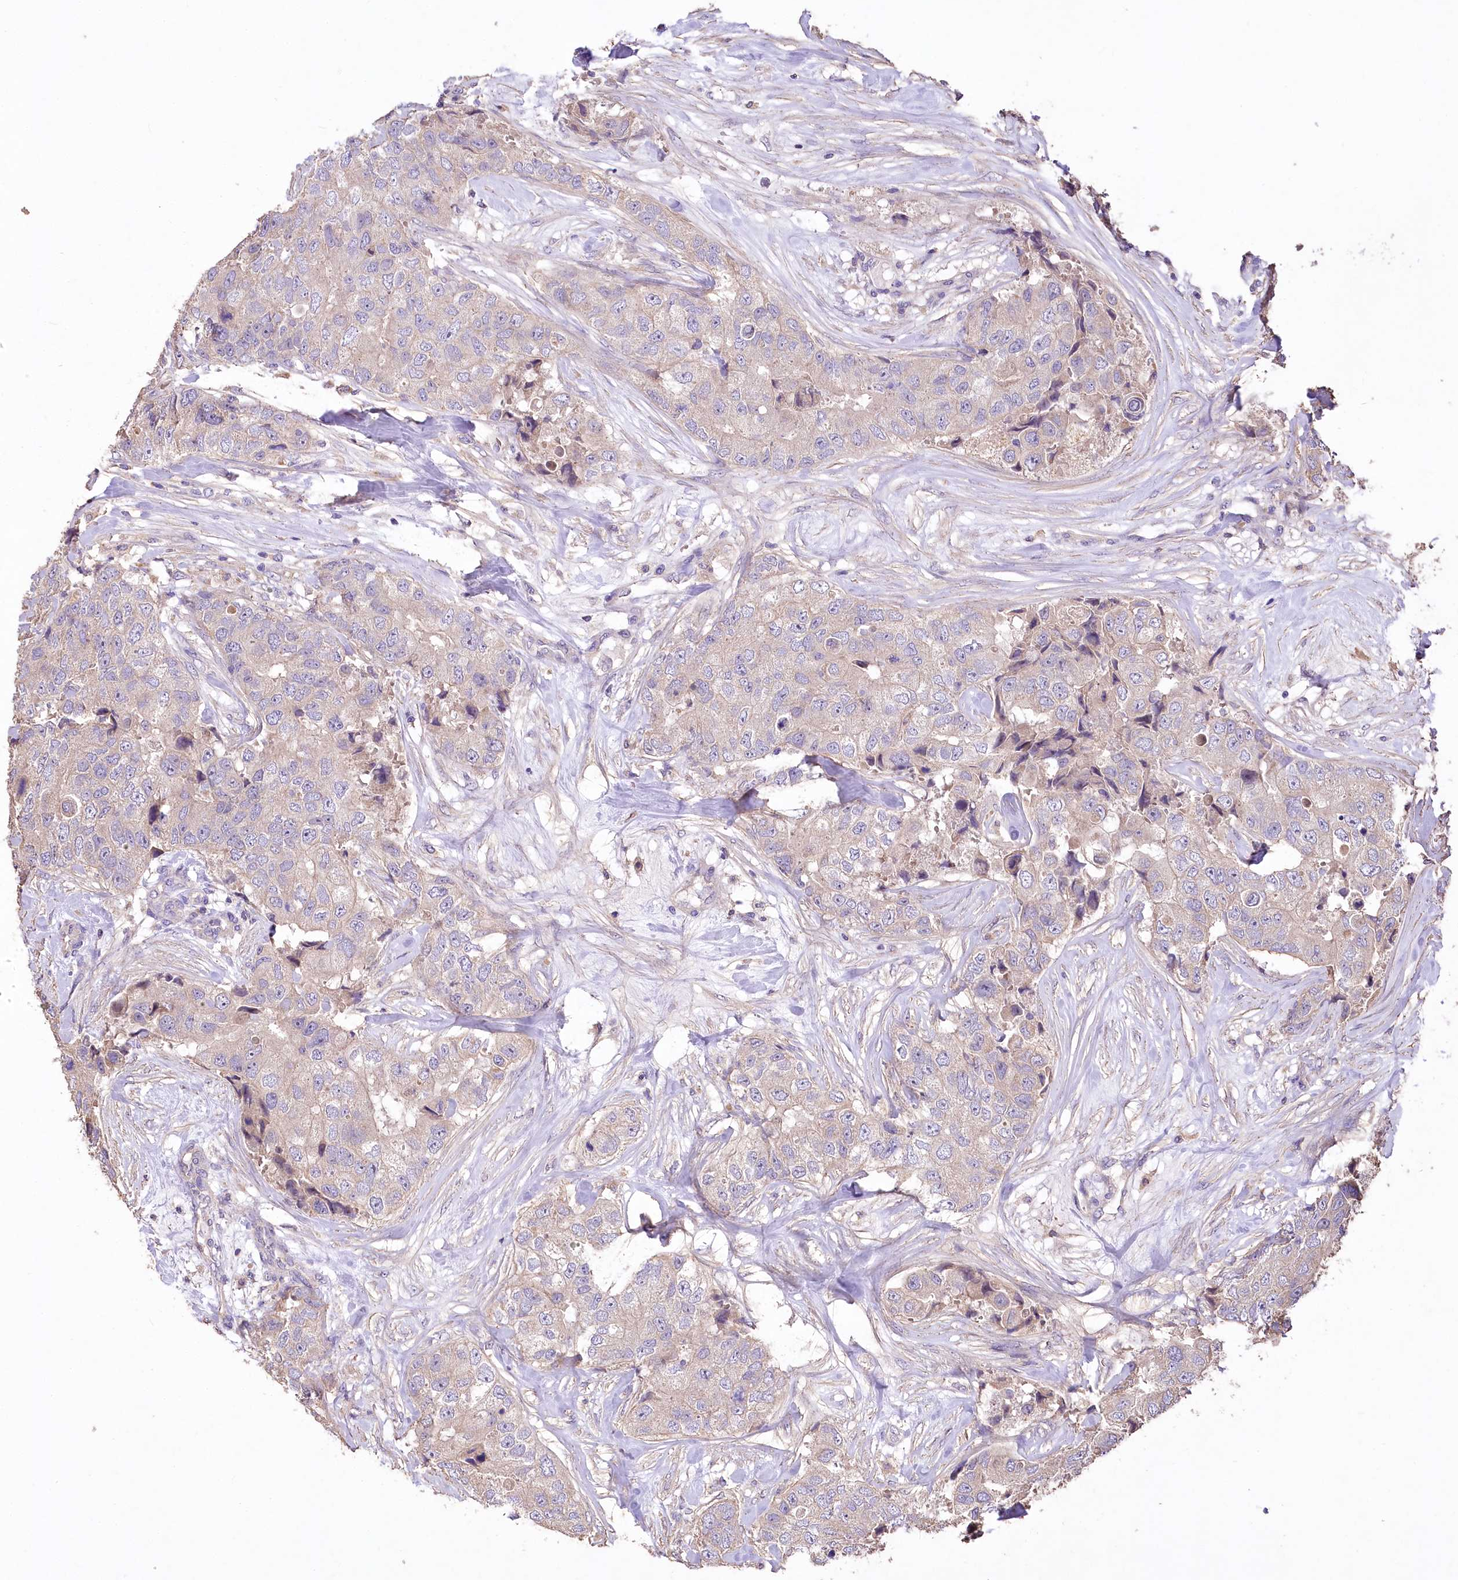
{"staining": {"intensity": "weak", "quantity": ">75%", "location": "cytoplasmic/membranous"}, "tissue": "breast cancer", "cell_type": "Tumor cells", "image_type": "cancer", "snomed": [{"axis": "morphology", "description": "Duct carcinoma"}, {"axis": "topography", "description": "Breast"}], "caption": "There is low levels of weak cytoplasmic/membranous positivity in tumor cells of breast cancer (invasive ductal carcinoma), as demonstrated by immunohistochemical staining (brown color).", "gene": "PCYOX1L", "patient": {"sex": "female", "age": 62}}